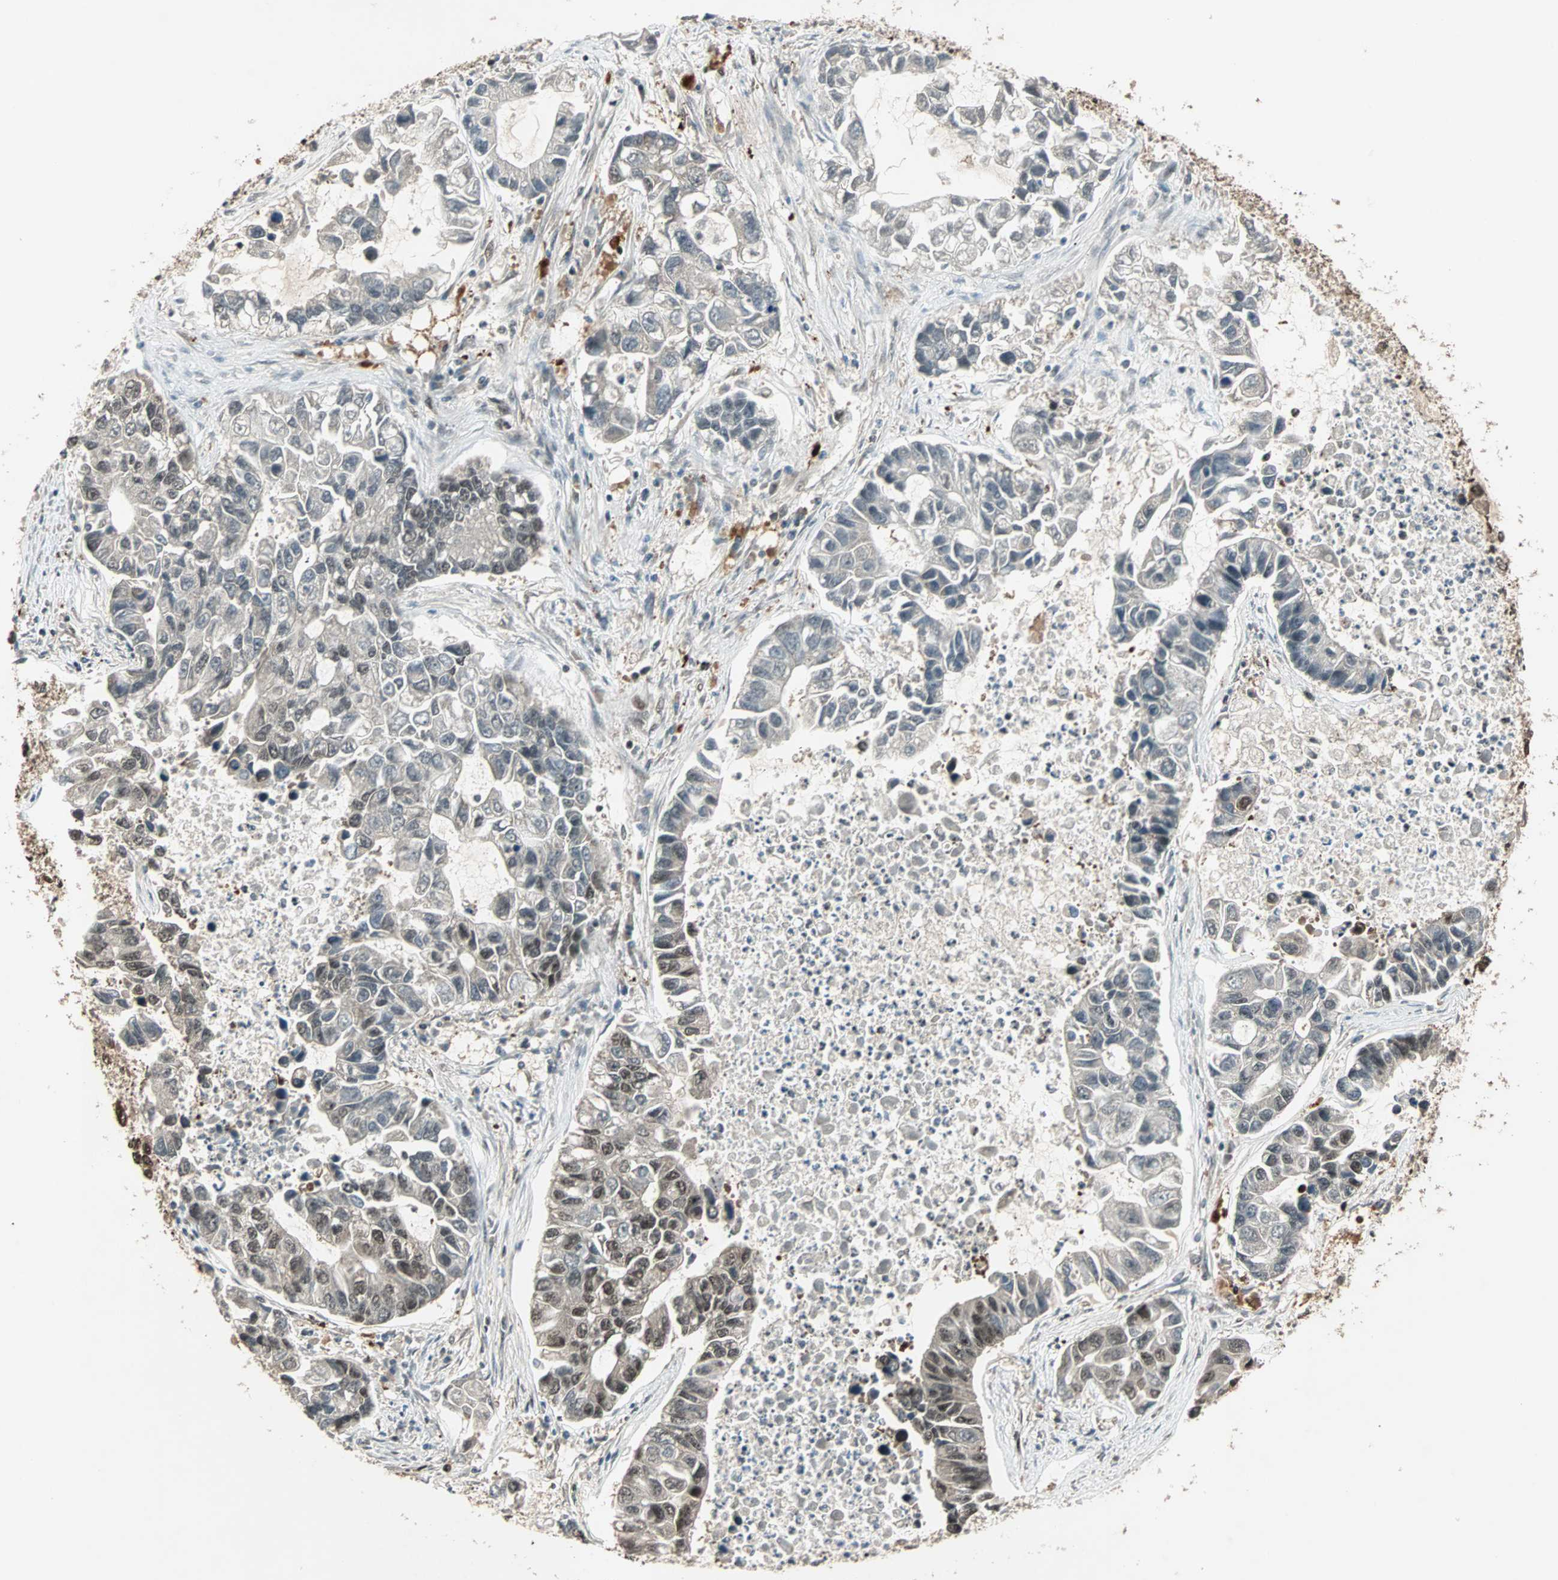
{"staining": {"intensity": "moderate", "quantity": "25%-75%", "location": "cytoplasmic/membranous,nuclear"}, "tissue": "lung cancer", "cell_type": "Tumor cells", "image_type": "cancer", "snomed": [{"axis": "morphology", "description": "Adenocarcinoma, NOS"}, {"axis": "topography", "description": "Lung"}], "caption": "The immunohistochemical stain shows moderate cytoplasmic/membranous and nuclear positivity in tumor cells of adenocarcinoma (lung) tissue. The staining was performed using DAB, with brown indicating positive protein expression. Nuclei are stained blue with hematoxylin.", "gene": "ZNF44", "patient": {"sex": "female", "age": 51}}